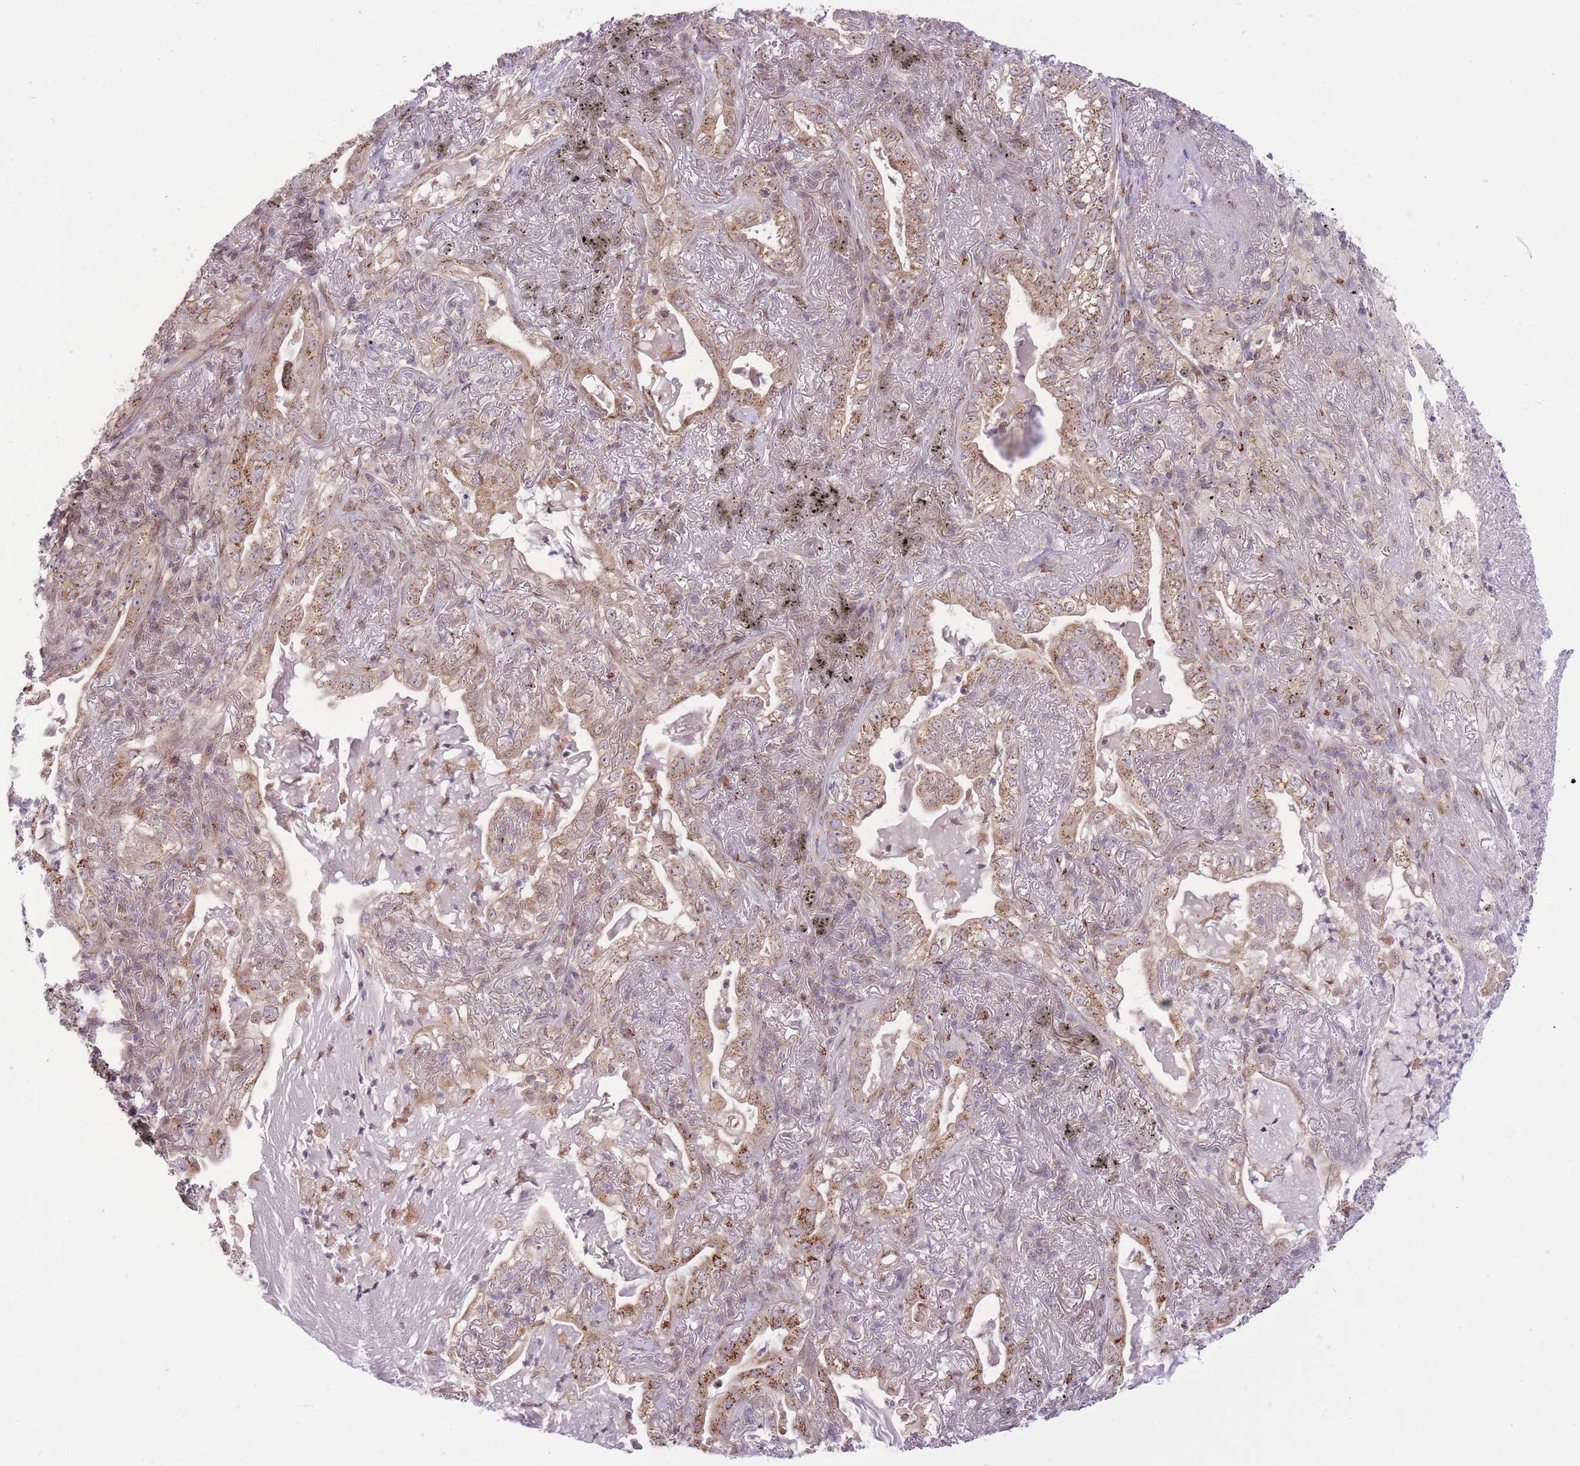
{"staining": {"intensity": "moderate", "quantity": ">75%", "location": "cytoplasmic/membranous"}, "tissue": "lung cancer", "cell_type": "Tumor cells", "image_type": "cancer", "snomed": [{"axis": "morphology", "description": "Adenocarcinoma, NOS"}, {"axis": "topography", "description": "Lung"}], "caption": "Immunohistochemical staining of human adenocarcinoma (lung) displays medium levels of moderate cytoplasmic/membranous protein expression in approximately >75% of tumor cells.", "gene": "ZBED5", "patient": {"sex": "female", "age": 73}}